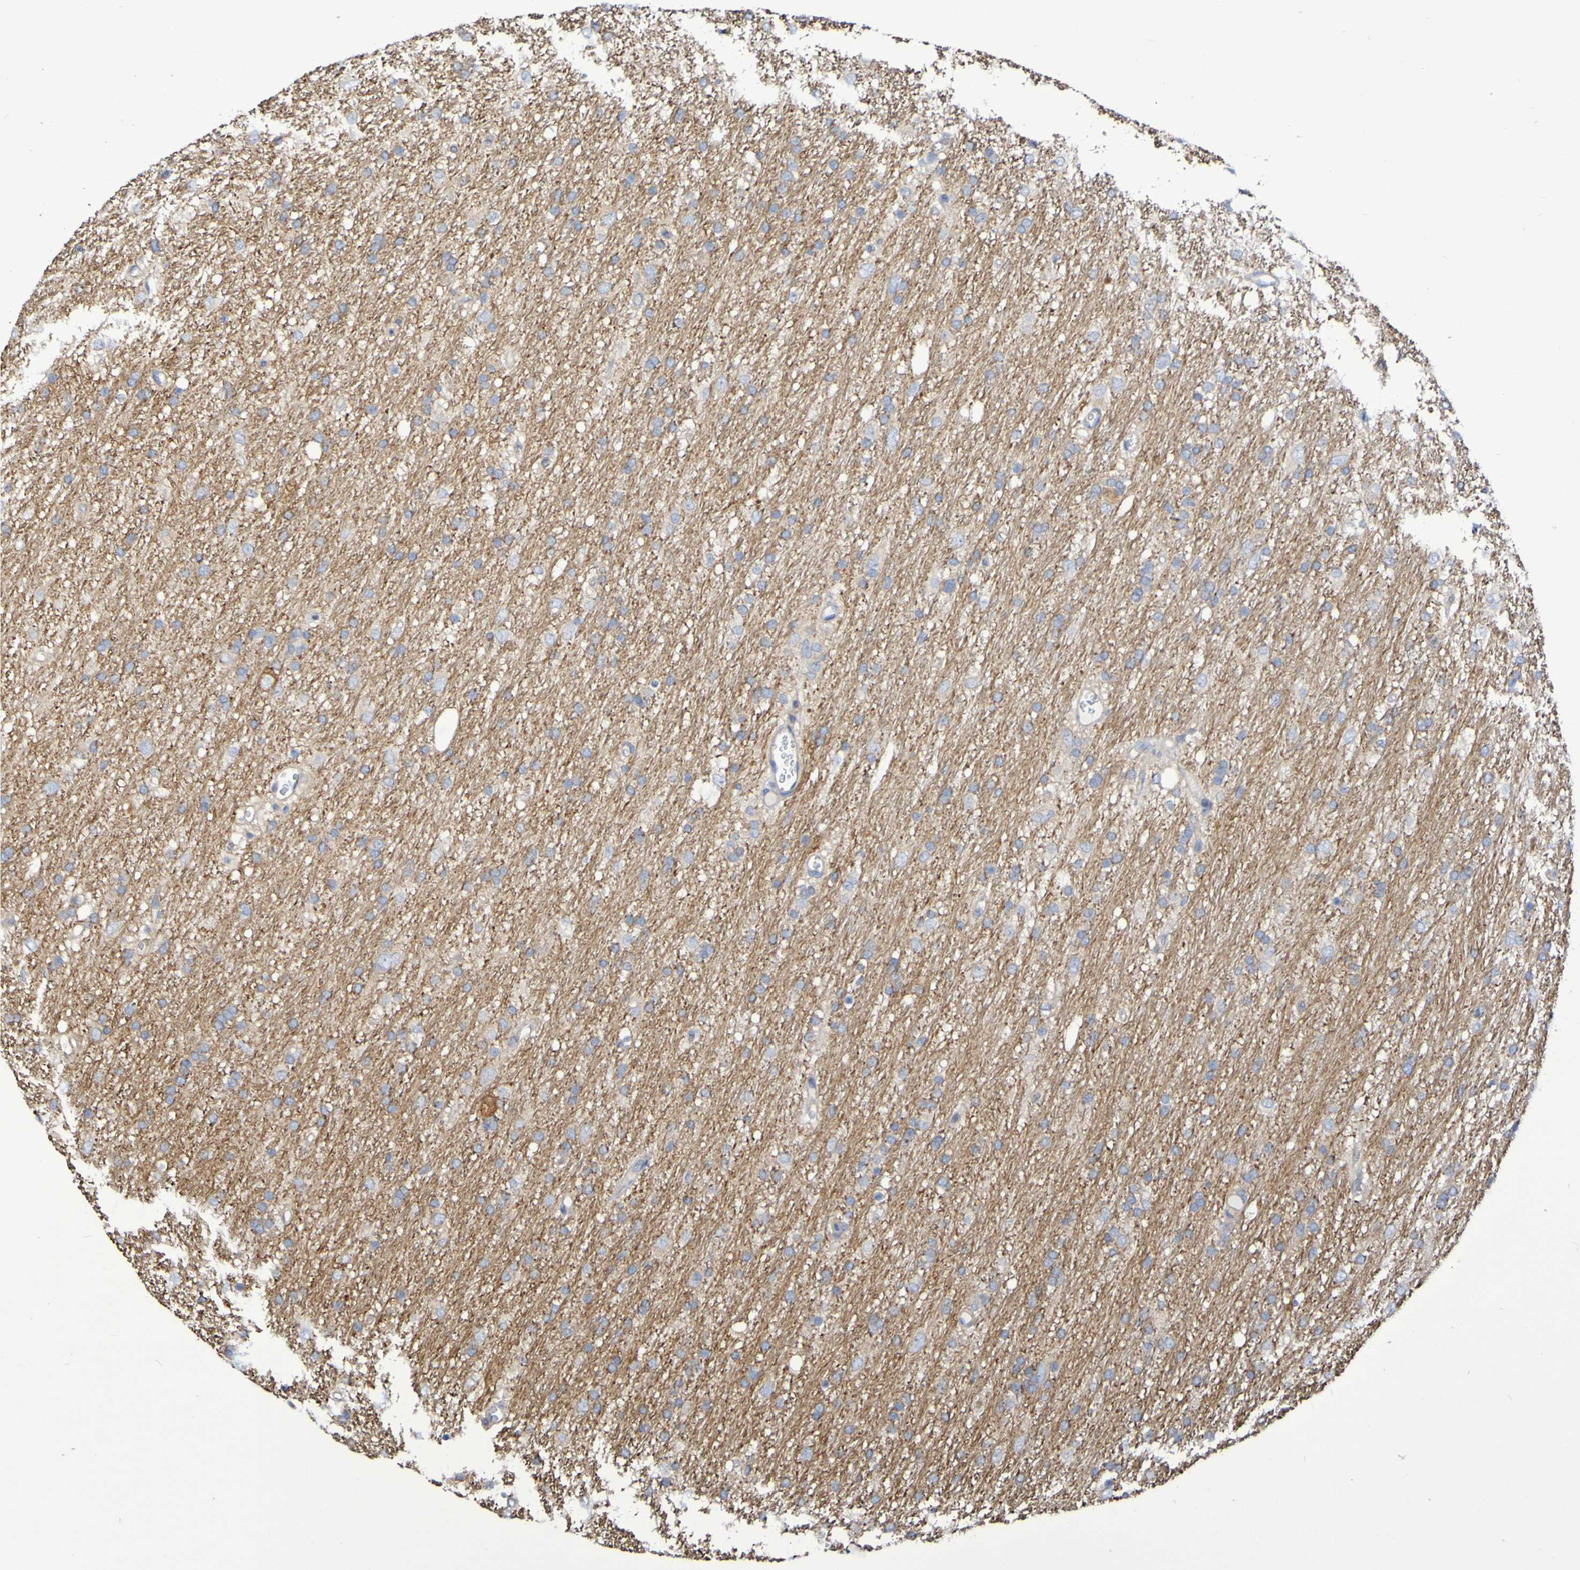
{"staining": {"intensity": "weak", "quantity": "<25%", "location": "cytoplasmic/membranous"}, "tissue": "glioma", "cell_type": "Tumor cells", "image_type": "cancer", "snomed": [{"axis": "morphology", "description": "Glioma, malignant, Low grade"}, {"axis": "topography", "description": "Brain"}], "caption": "This image is of malignant low-grade glioma stained with immunohistochemistry to label a protein in brown with the nuclei are counter-stained blue. There is no positivity in tumor cells. Brightfield microscopy of immunohistochemistry (IHC) stained with DAB (brown) and hematoxylin (blue), captured at high magnification.", "gene": "SYNJ1", "patient": {"sex": "male", "age": 77}}